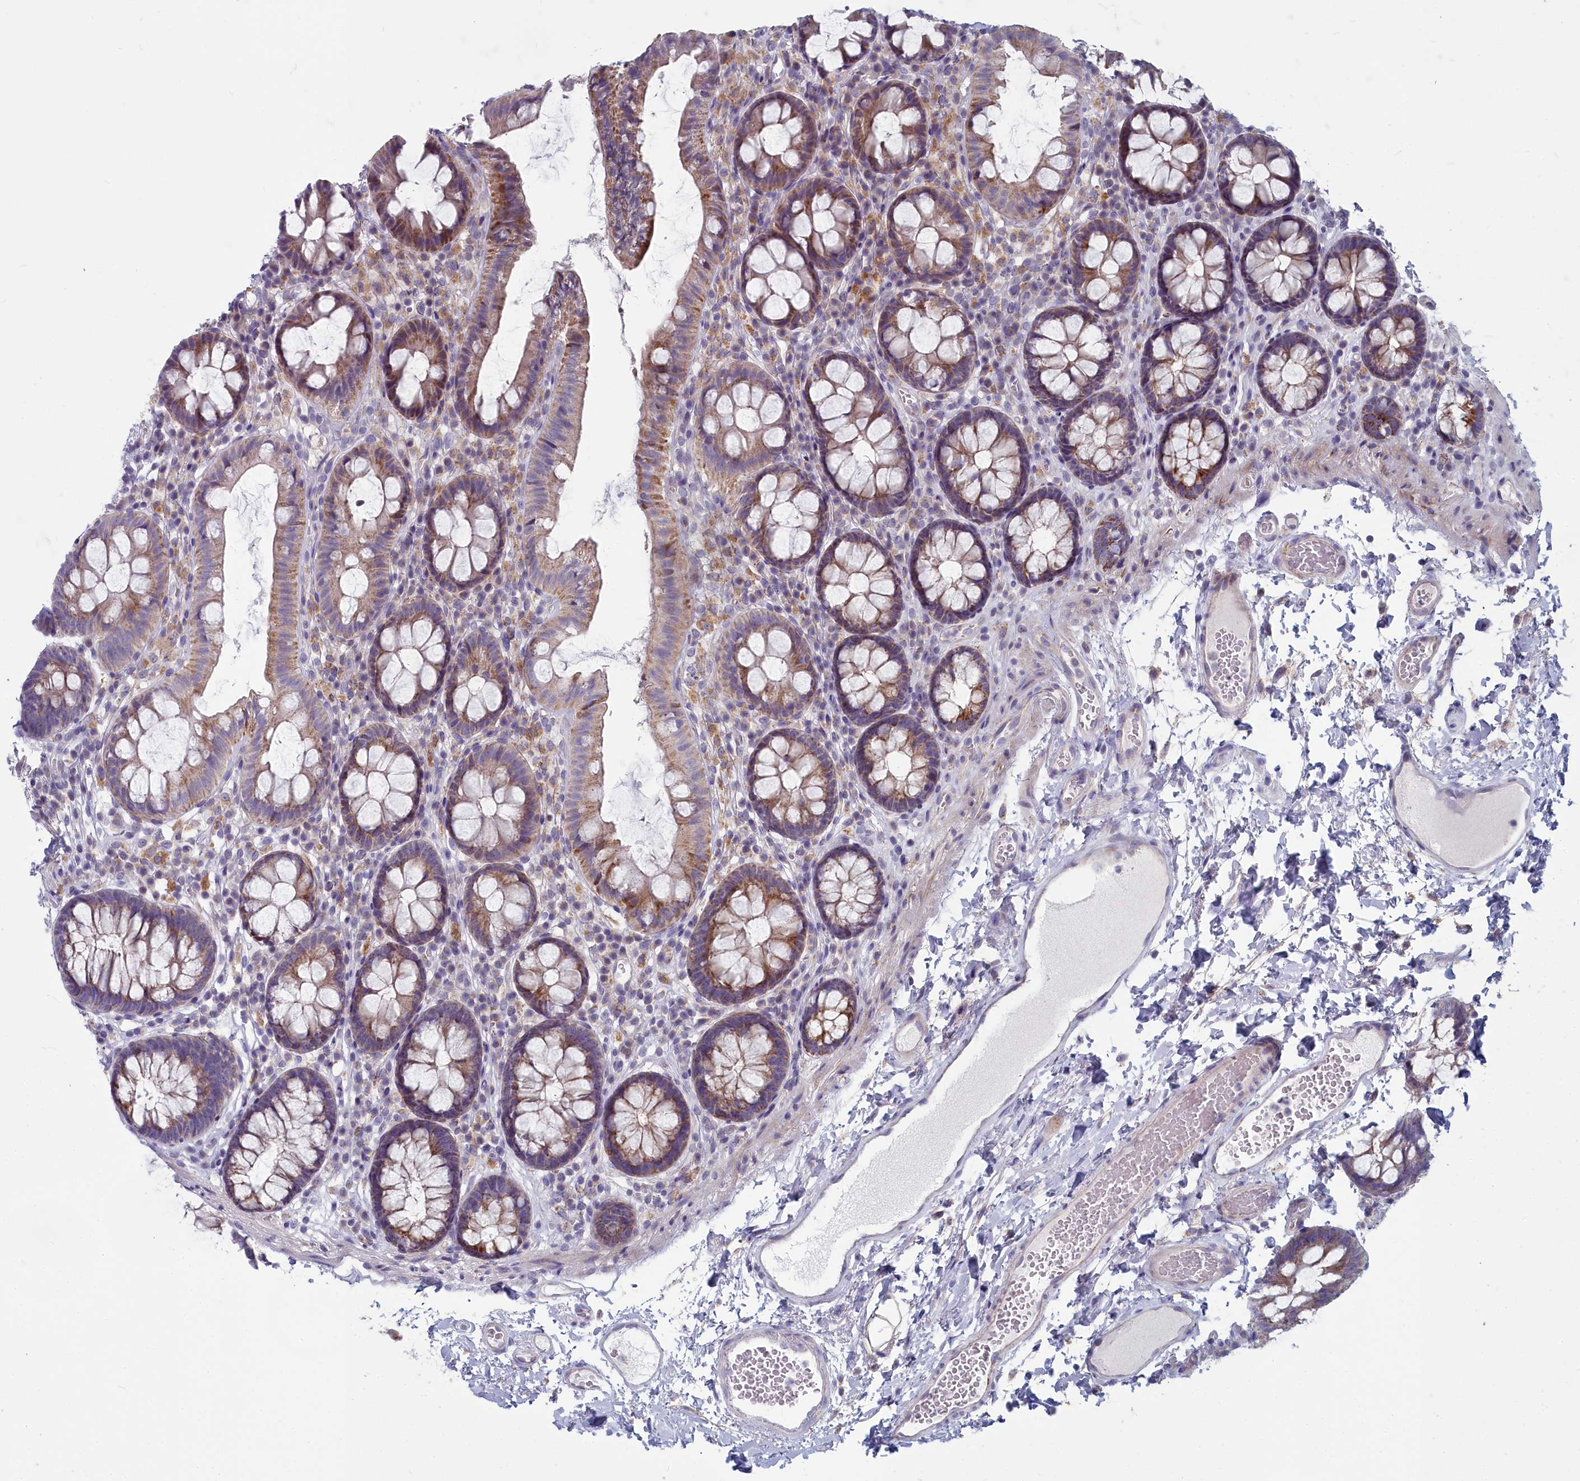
{"staining": {"intensity": "weak", "quantity": "25%-75%", "location": "cytoplasmic/membranous"}, "tissue": "colon", "cell_type": "Endothelial cells", "image_type": "normal", "snomed": [{"axis": "morphology", "description": "Normal tissue, NOS"}, {"axis": "topography", "description": "Colon"}], "caption": "Immunohistochemistry photomicrograph of unremarkable colon: colon stained using immunohistochemistry (IHC) demonstrates low levels of weak protein expression localized specifically in the cytoplasmic/membranous of endothelial cells, appearing as a cytoplasmic/membranous brown color.", "gene": "INSYN2A", "patient": {"sex": "male", "age": 84}}